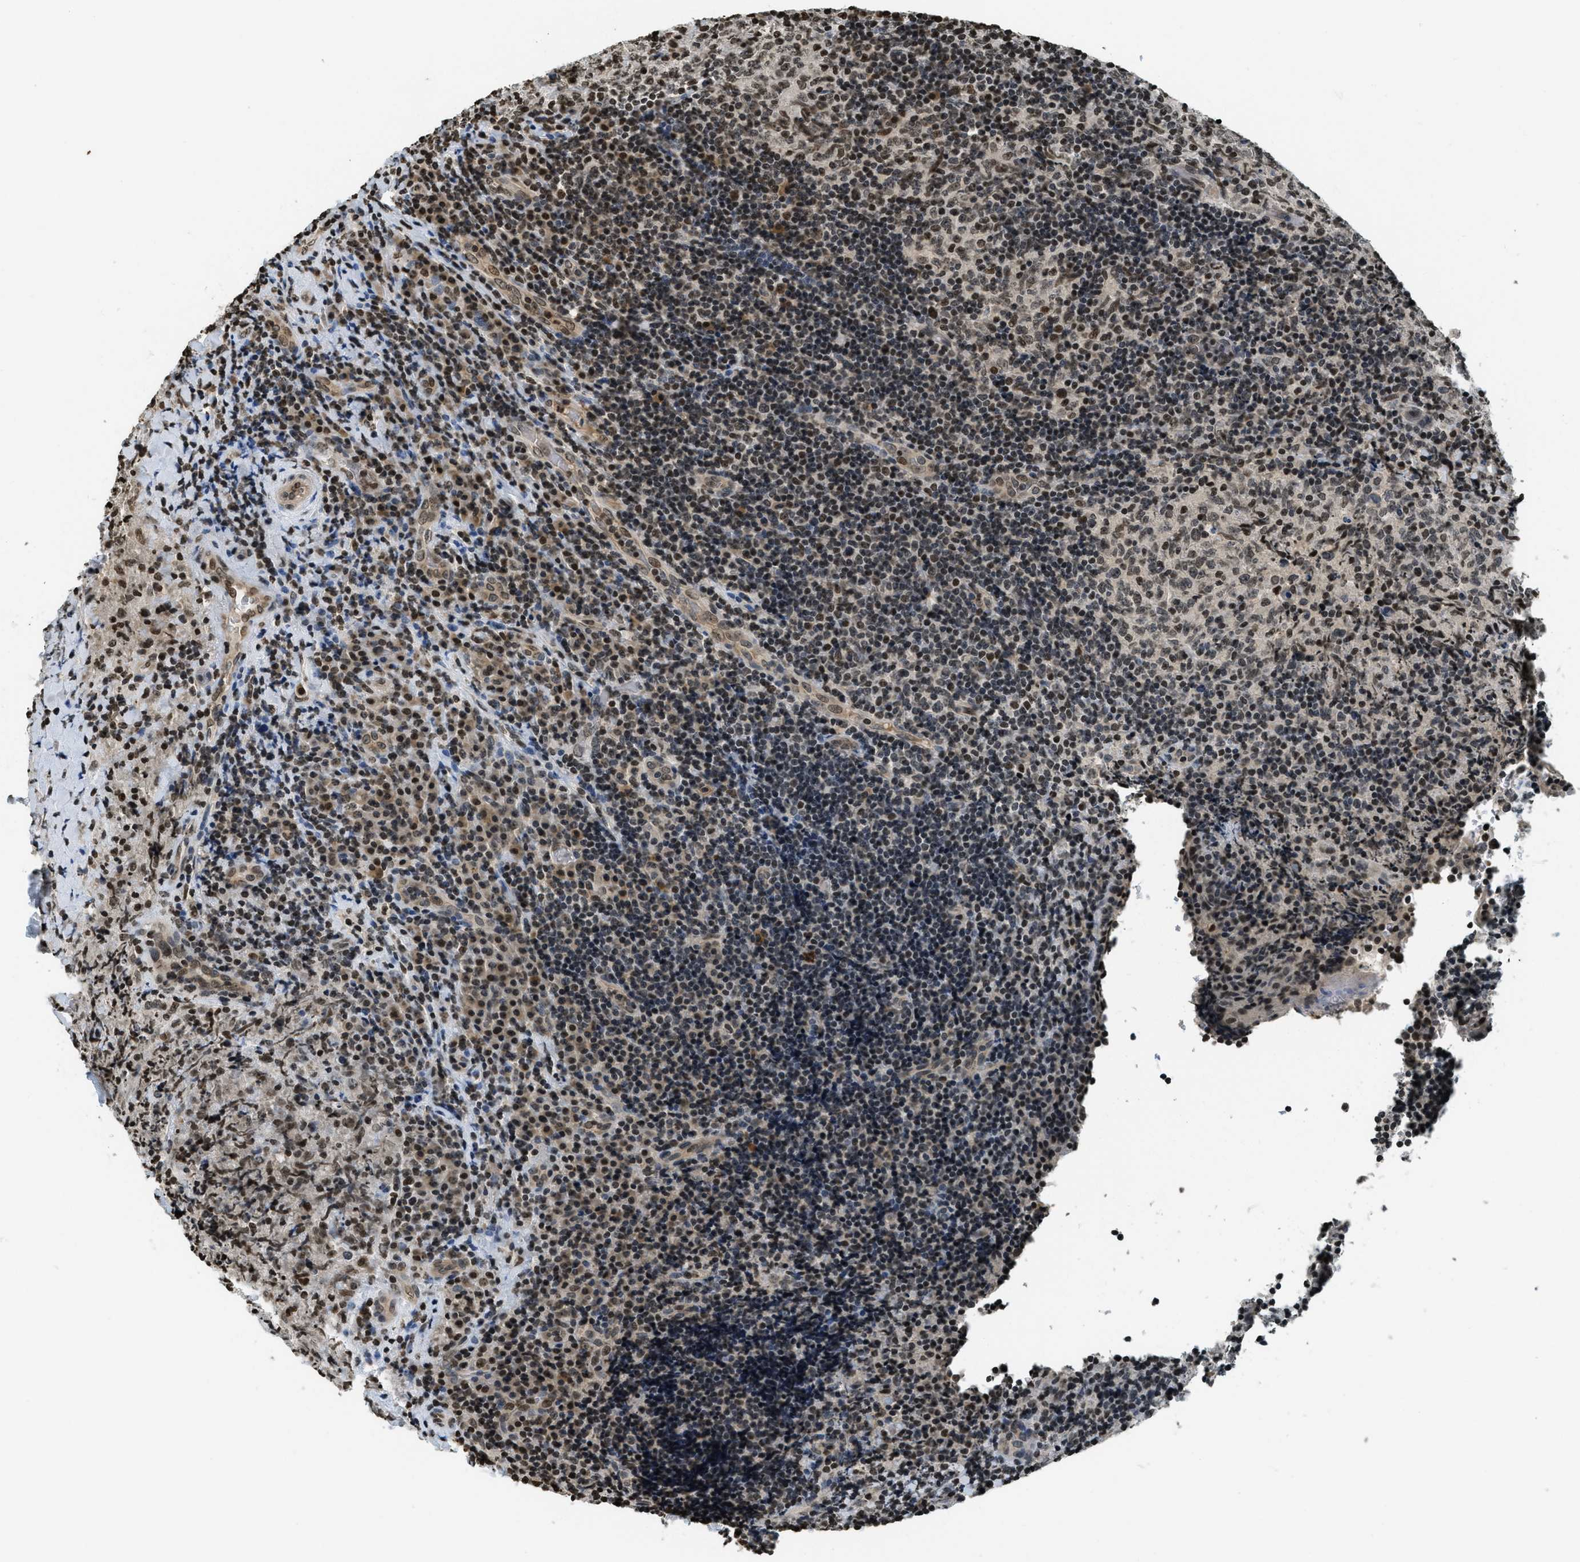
{"staining": {"intensity": "strong", "quantity": ">75%", "location": "nuclear"}, "tissue": "lymphoma", "cell_type": "Tumor cells", "image_type": "cancer", "snomed": [{"axis": "morphology", "description": "Malignant lymphoma, non-Hodgkin's type, High grade"}, {"axis": "topography", "description": "Tonsil"}], "caption": "The histopathology image demonstrates immunohistochemical staining of high-grade malignant lymphoma, non-Hodgkin's type. There is strong nuclear expression is present in about >75% of tumor cells. (DAB IHC with brightfield microscopy, high magnification).", "gene": "LDB2", "patient": {"sex": "female", "age": 36}}